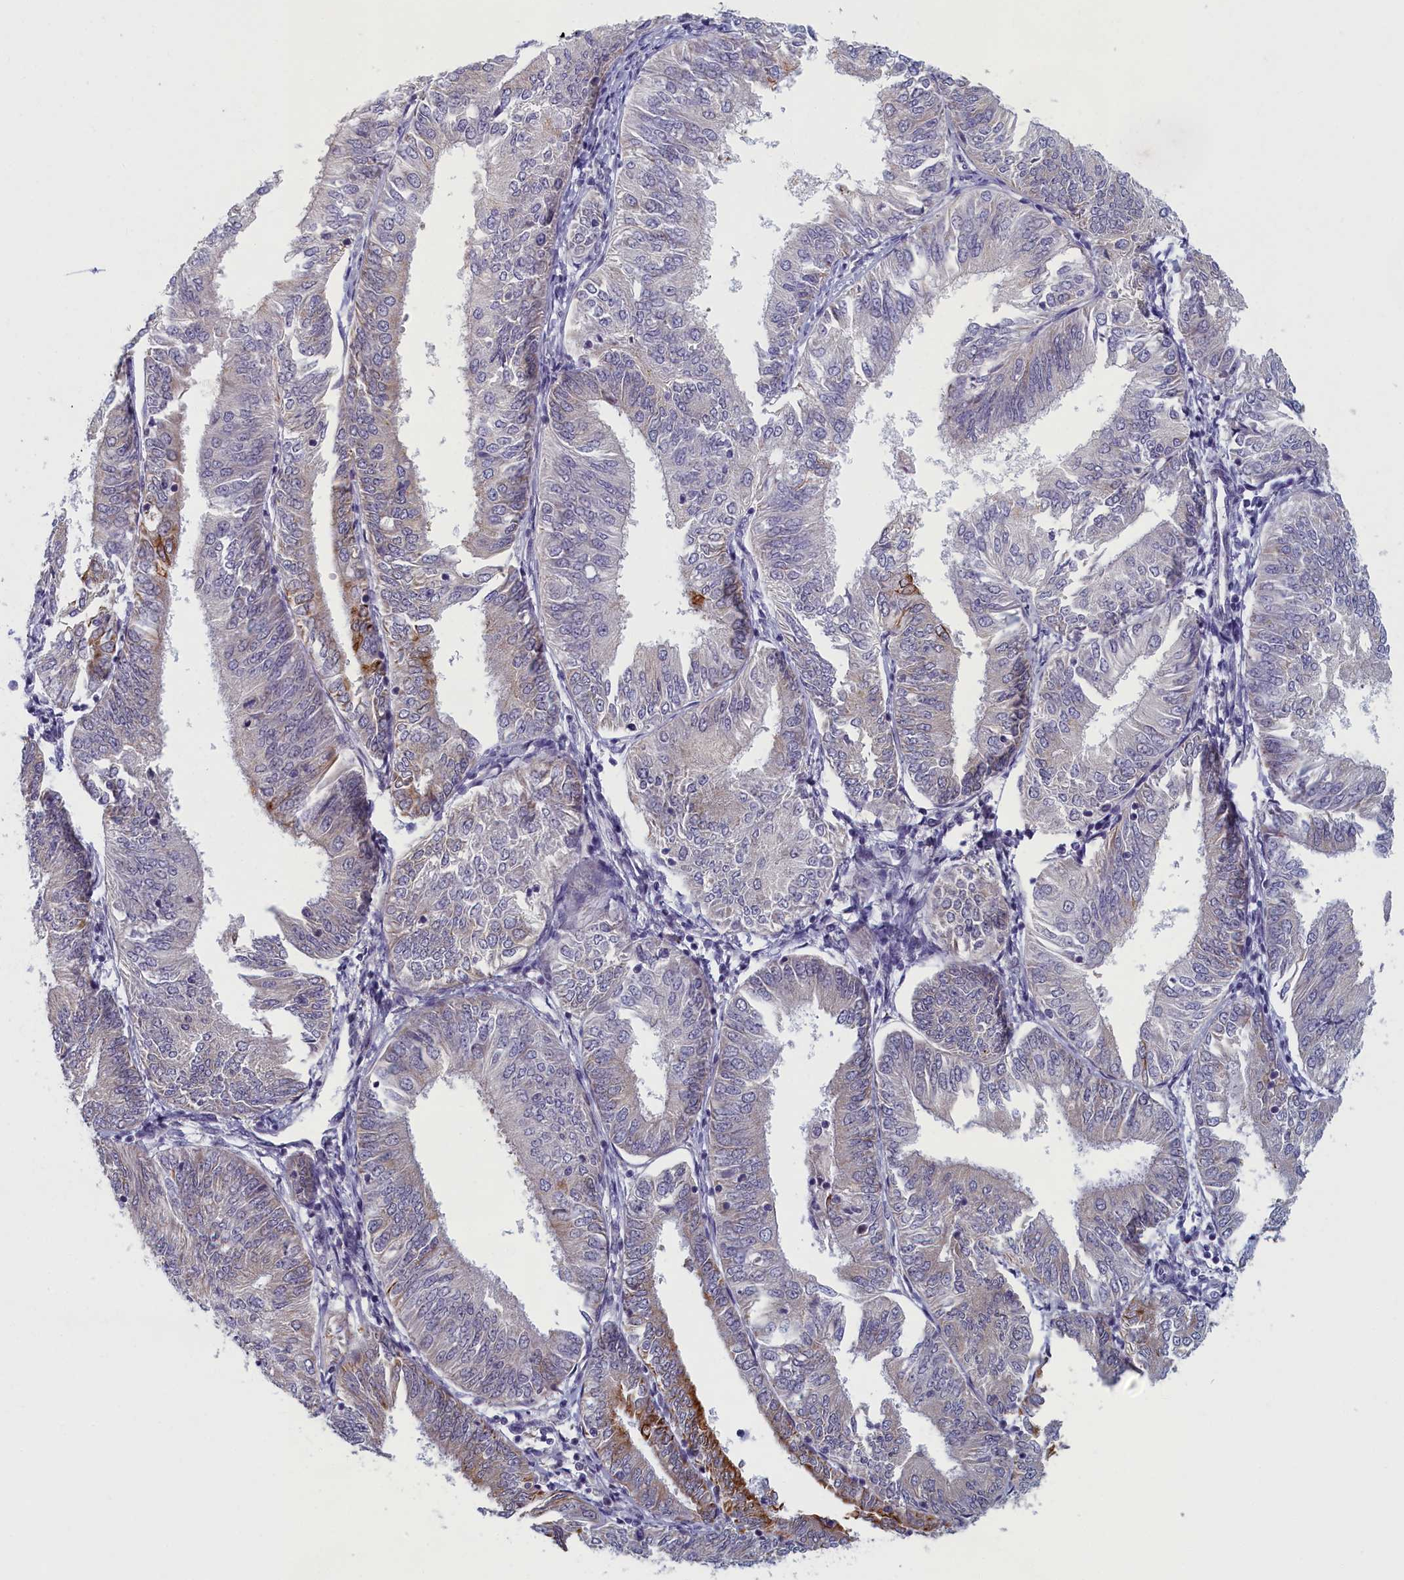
{"staining": {"intensity": "moderate", "quantity": "<25%", "location": "cytoplasmic/membranous"}, "tissue": "endometrial cancer", "cell_type": "Tumor cells", "image_type": "cancer", "snomed": [{"axis": "morphology", "description": "Adenocarcinoma, NOS"}, {"axis": "topography", "description": "Endometrium"}], "caption": "Moderate cytoplasmic/membranous protein staining is present in about <25% of tumor cells in endometrial cancer (adenocarcinoma).", "gene": "DNAJC17", "patient": {"sex": "female", "age": 58}}